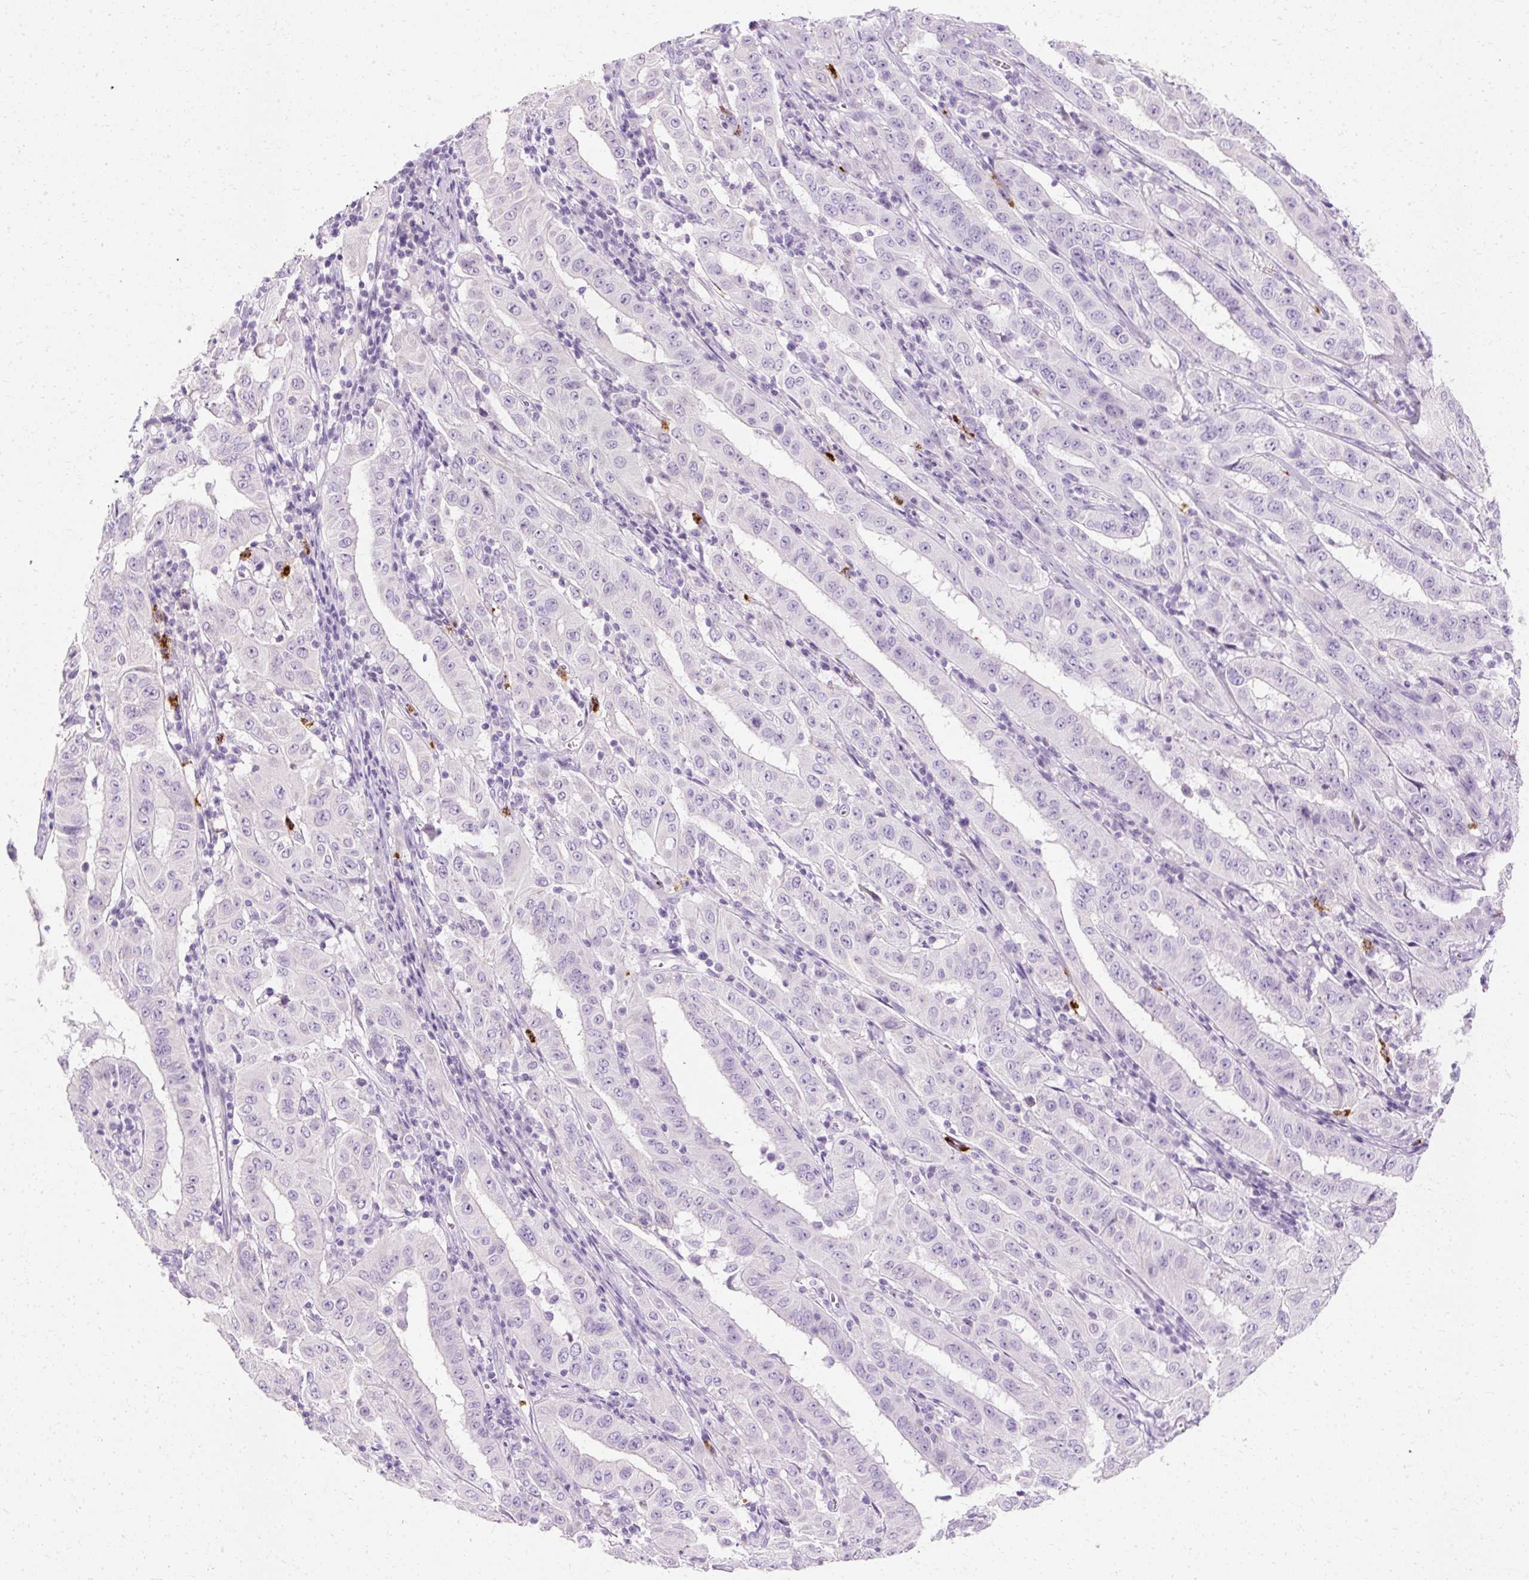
{"staining": {"intensity": "negative", "quantity": "none", "location": "none"}, "tissue": "pancreatic cancer", "cell_type": "Tumor cells", "image_type": "cancer", "snomed": [{"axis": "morphology", "description": "Adenocarcinoma, NOS"}, {"axis": "topography", "description": "Pancreas"}], "caption": "Protein analysis of pancreatic cancer shows no significant staining in tumor cells. The staining is performed using DAB (3,3'-diaminobenzidine) brown chromogen with nuclei counter-stained in using hematoxylin.", "gene": "DEFA1", "patient": {"sex": "male", "age": 63}}